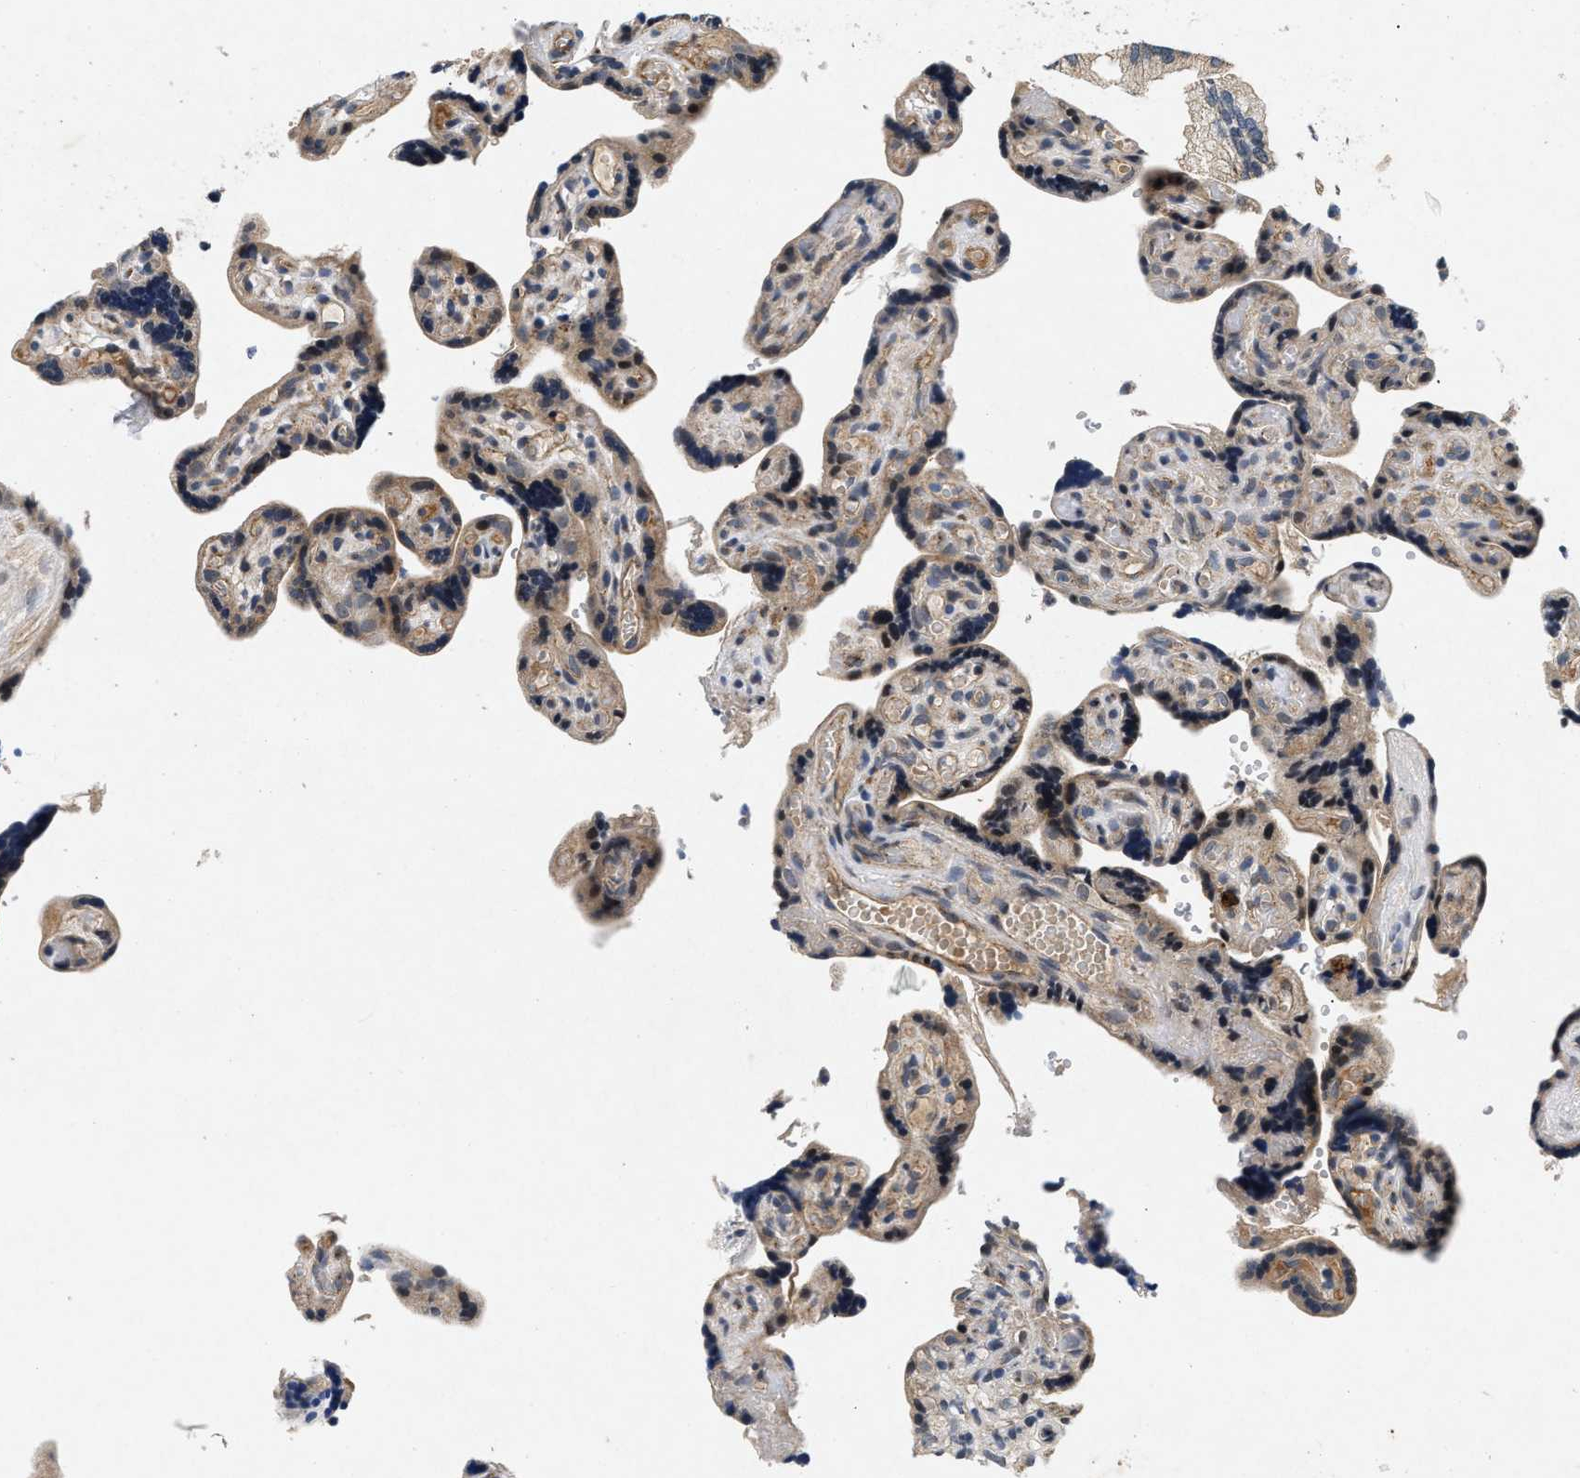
{"staining": {"intensity": "moderate", "quantity": ">75%", "location": "cytoplasmic/membranous"}, "tissue": "placenta", "cell_type": "Decidual cells", "image_type": "normal", "snomed": [{"axis": "morphology", "description": "Normal tissue, NOS"}, {"axis": "topography", "description": "Placenta"}], "caption": "Normal placenta was stained to show a protein in brown. There is medium levels of moderate cytoplasmic/membranous expression in about >75% of decidual cells. (DAB (3,3'-diaminobenzidine) IHC, brown staining for protein, blue staining for nuclei).", "gene": "PDP1", "patient": {"sex": "female", "age": 30}}